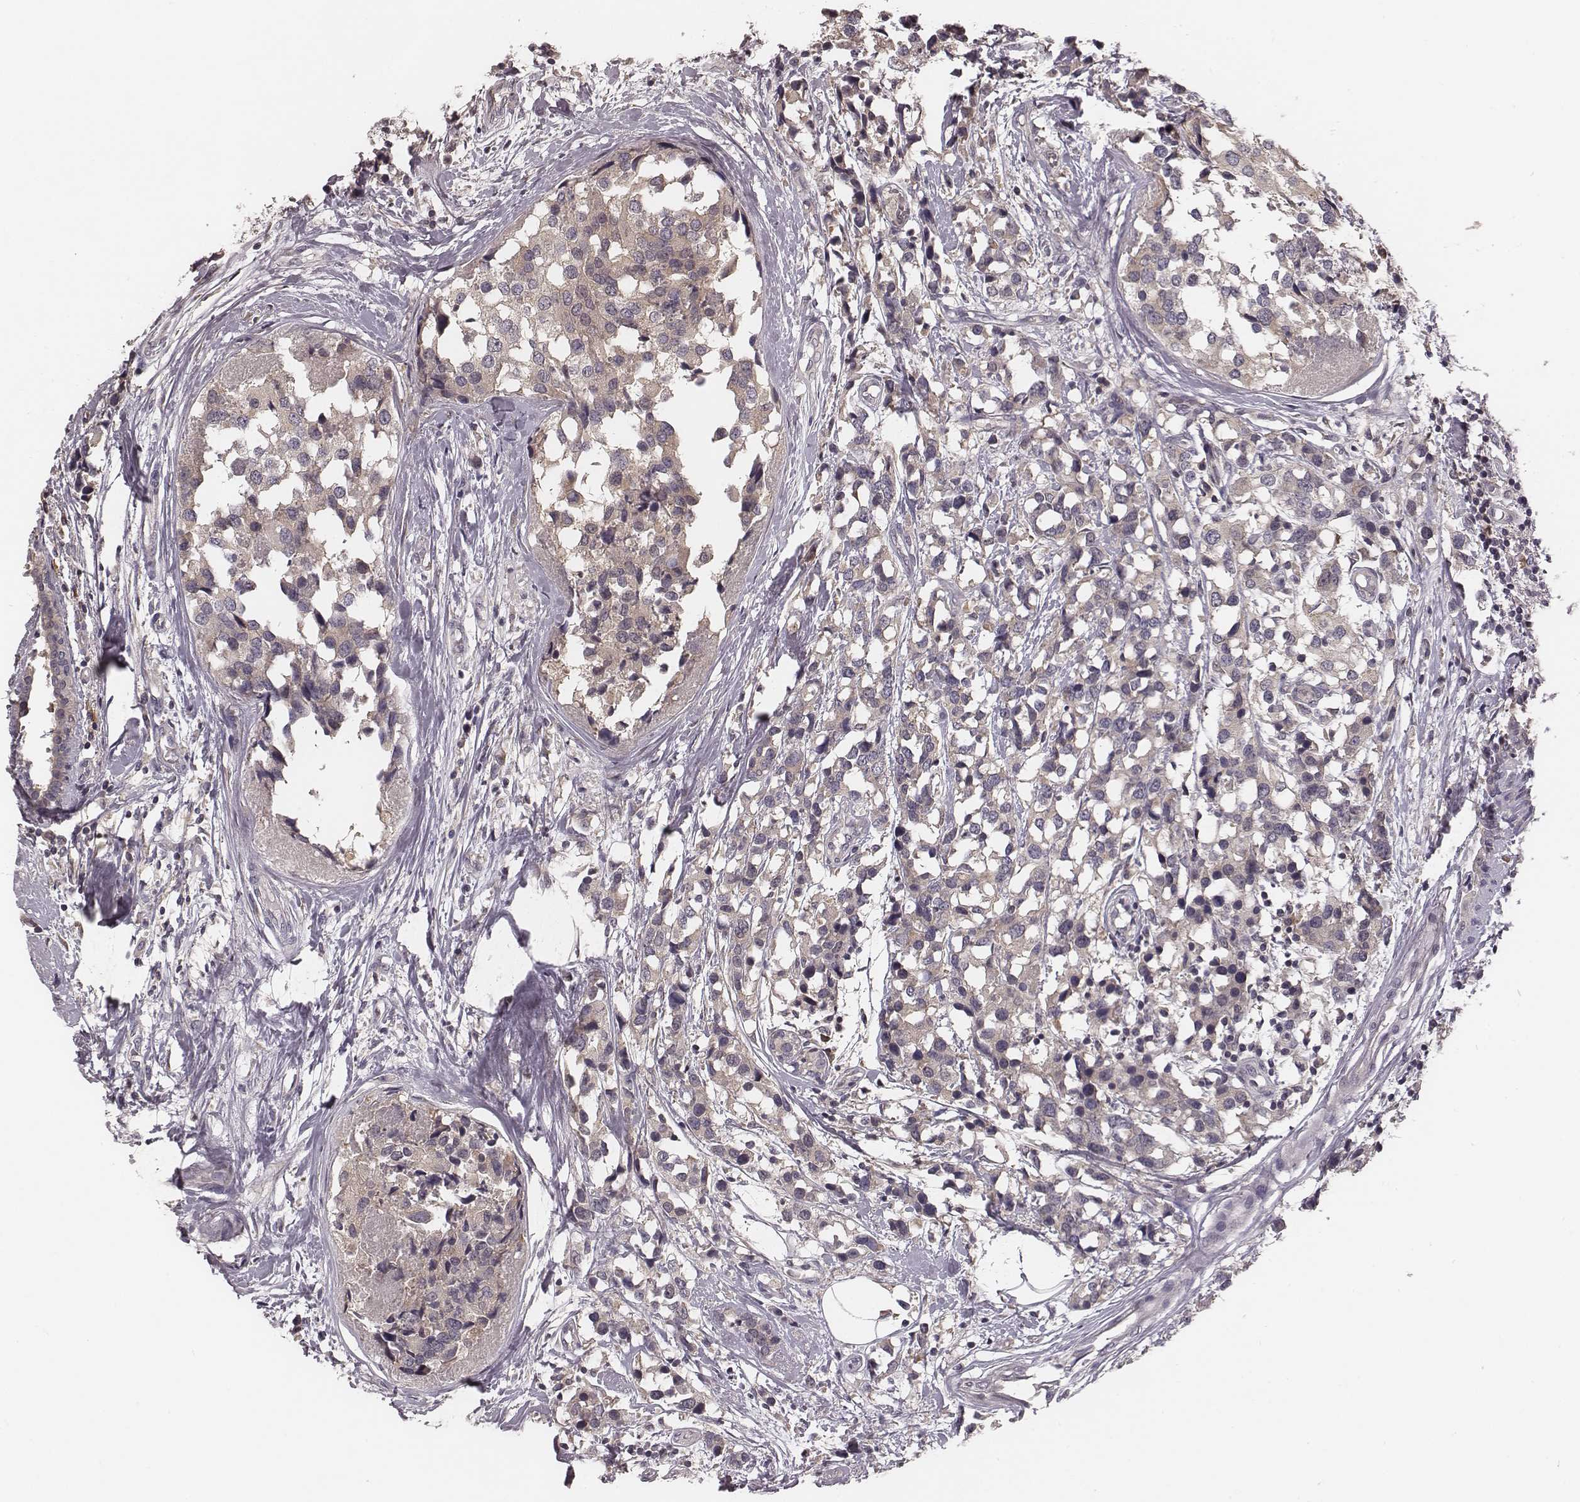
{"staining": {"intensity": "weak", "quantity": "25%-75%", "location": "cytoplasmic/membranous"}, "tissue": "breast cancer", "cell_type": "Tumor cells", "image_type": "cancer", "snomed": [{"axis": "morphology", "description": "Lobular carcinoma"}, {"axis": "topography", "description": "Breast"}], "caption": "Breast lobular carcinoma stained with a protein marker displays weak staining in tumor cells.", "gene": "P2RX5", "patient": {"sex": "female", "age": 59}}